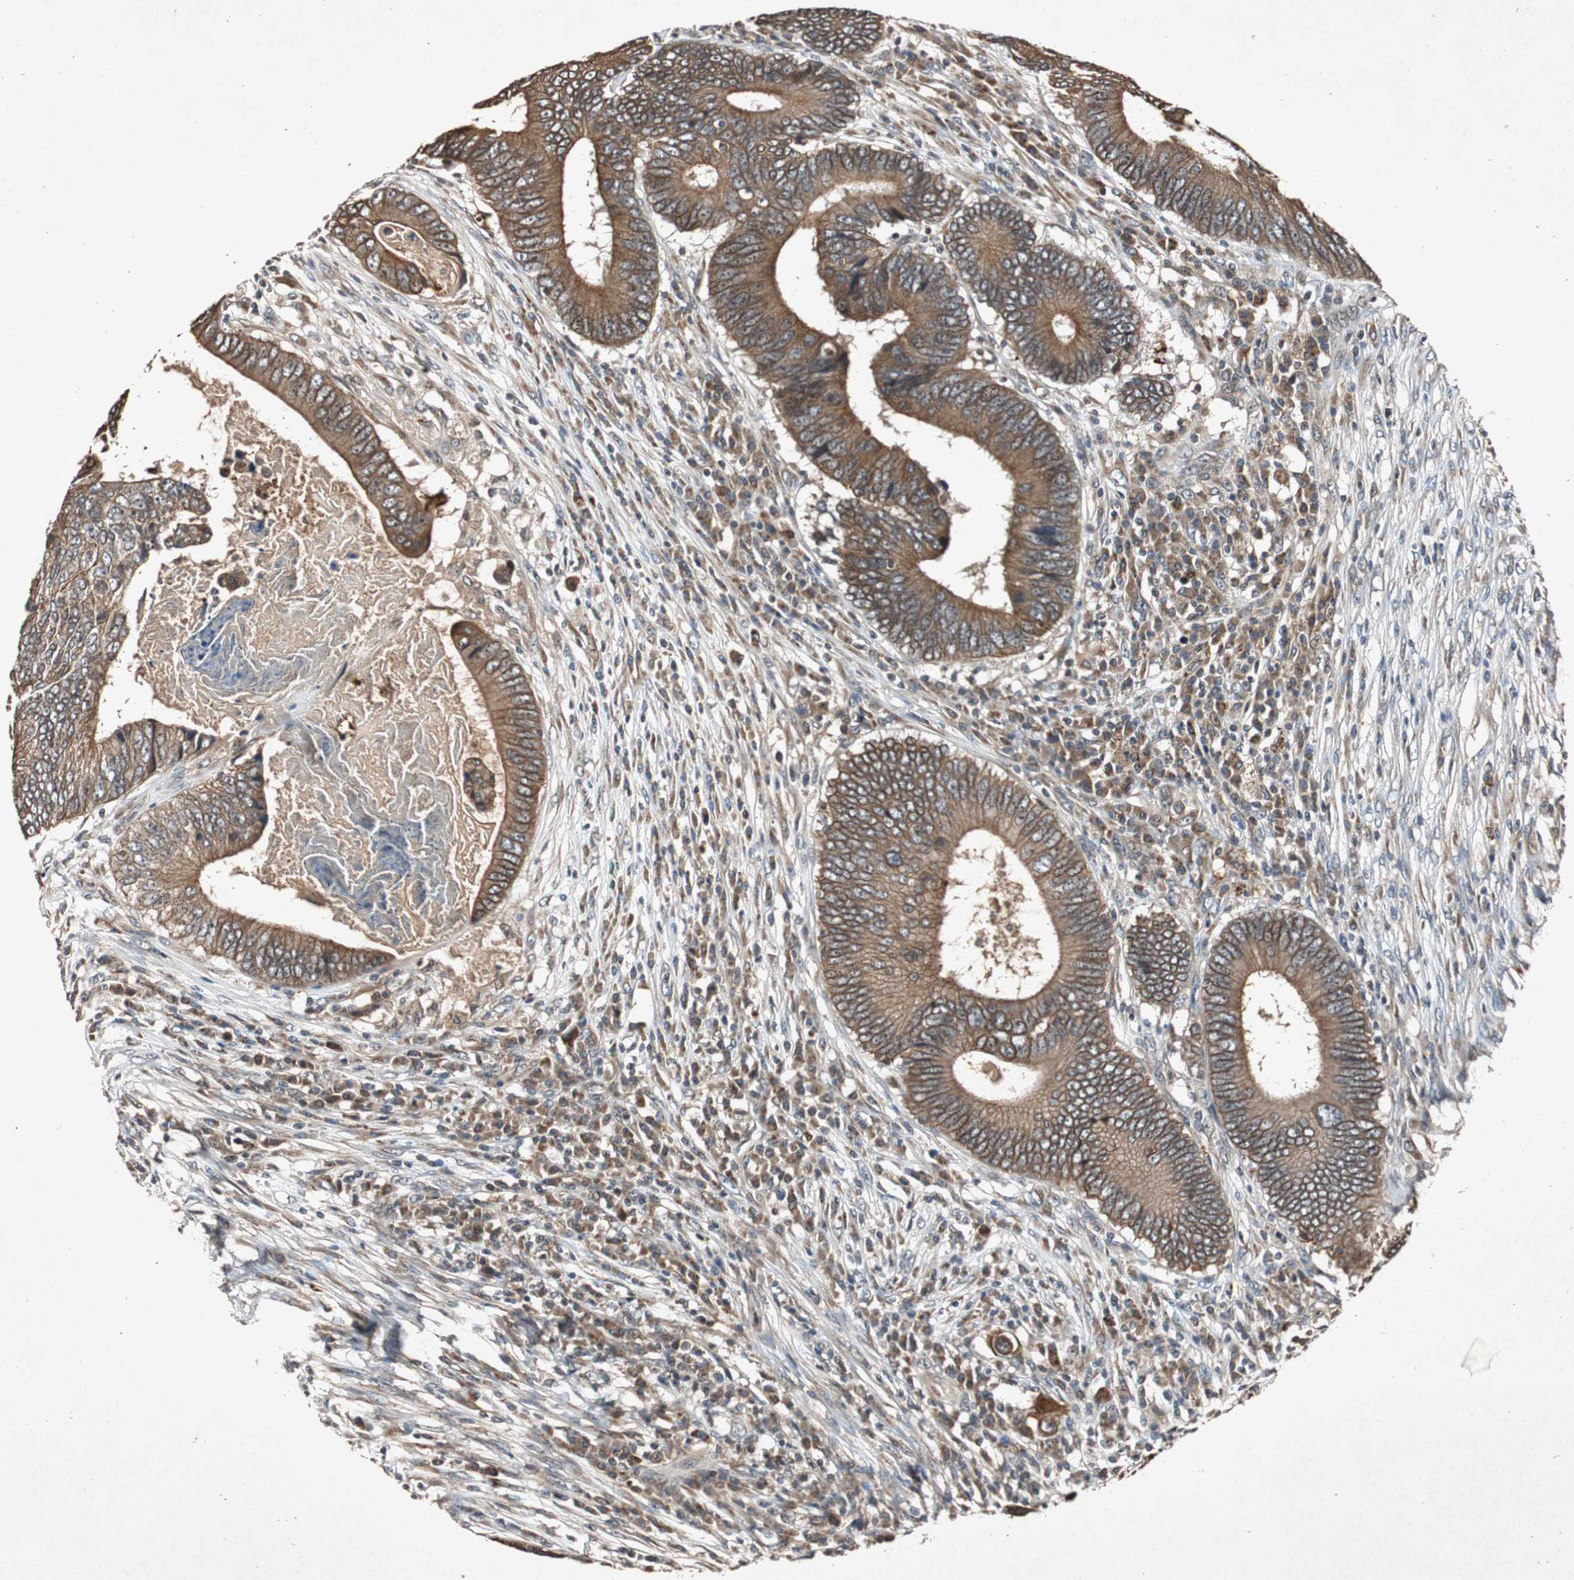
{"staining": {"intensity": "strong", "quantity": ">75%", "location": "cytoplasmic/membranous"}, "tissue": "colorectal cancer", "cell_type": "Tumor cells", "image_type": "cancer", "snomed": [{"axis": "morphology", "description": "Adenocarcinoma, NOS"}, {"axis": "topography", "description": "Colon"}], "caption": "An image of adenocarcinoma (colorectal) stained for a protein exhibits strong cytoplasmic/membranous brown staining in tumor cells.", "gene": "SLIT2", "patient": {"sex": "female", "age": 78}}